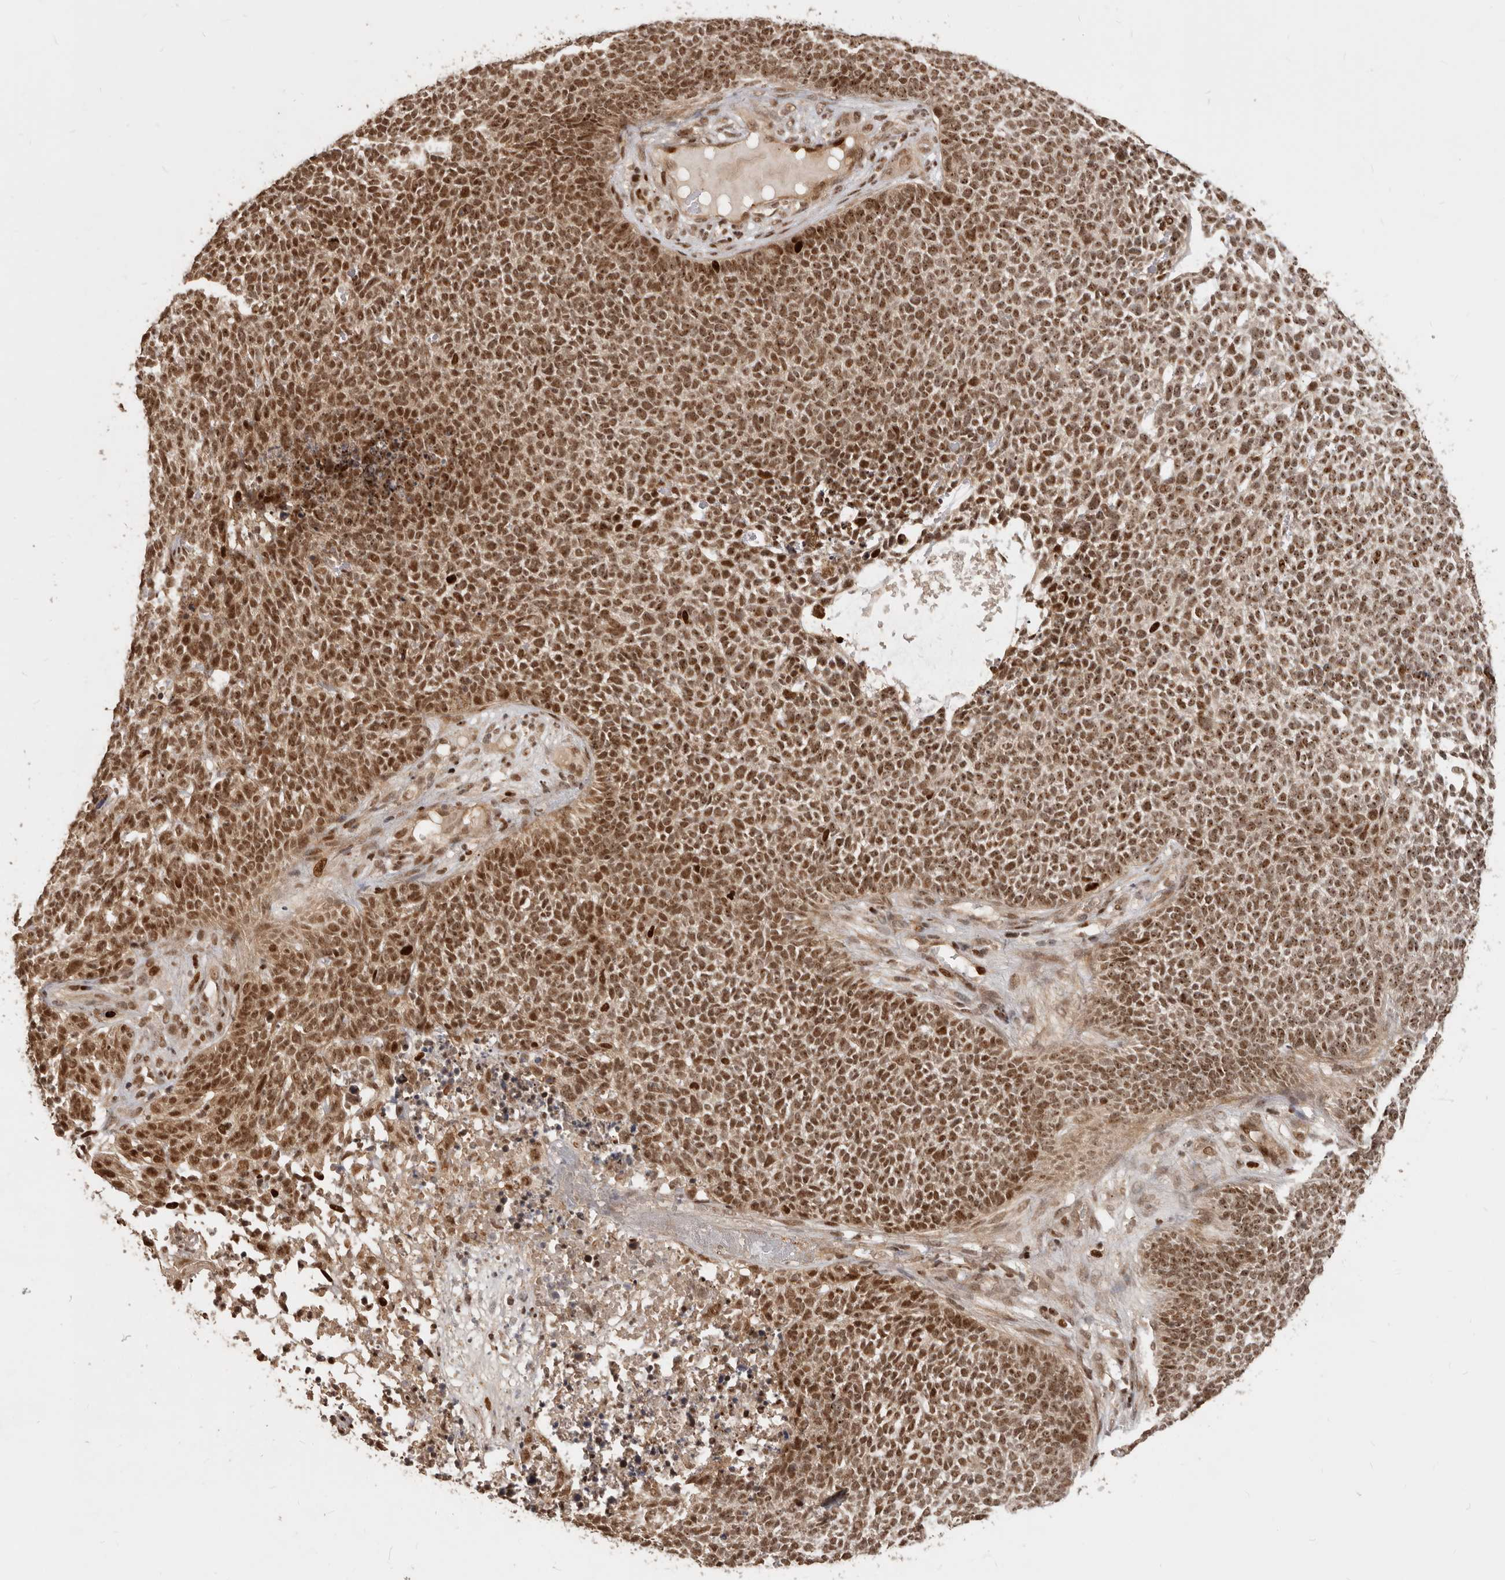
{"staining": {"intensity": "moderate", "quantity": ">75%", "location": "nuclear"}, "tissue": "skin cancer", "cell_type": "Tumor cells", "image_type": "cancer", "snomed": [{"axis": "morphology", "description": "Basal cell carcinoma"}, {"axis": "topography", "description": "Skin"}], "caption": "A brown stain shows moderate nuclear staining of a protein in skin cancer (basal cell carcinoma) tumor cells. (DAB = brown stain, brightfield microscopy at high magnification).", "gene": "GPBP1L1", "patient": {"sex": "female", "age": 84}}